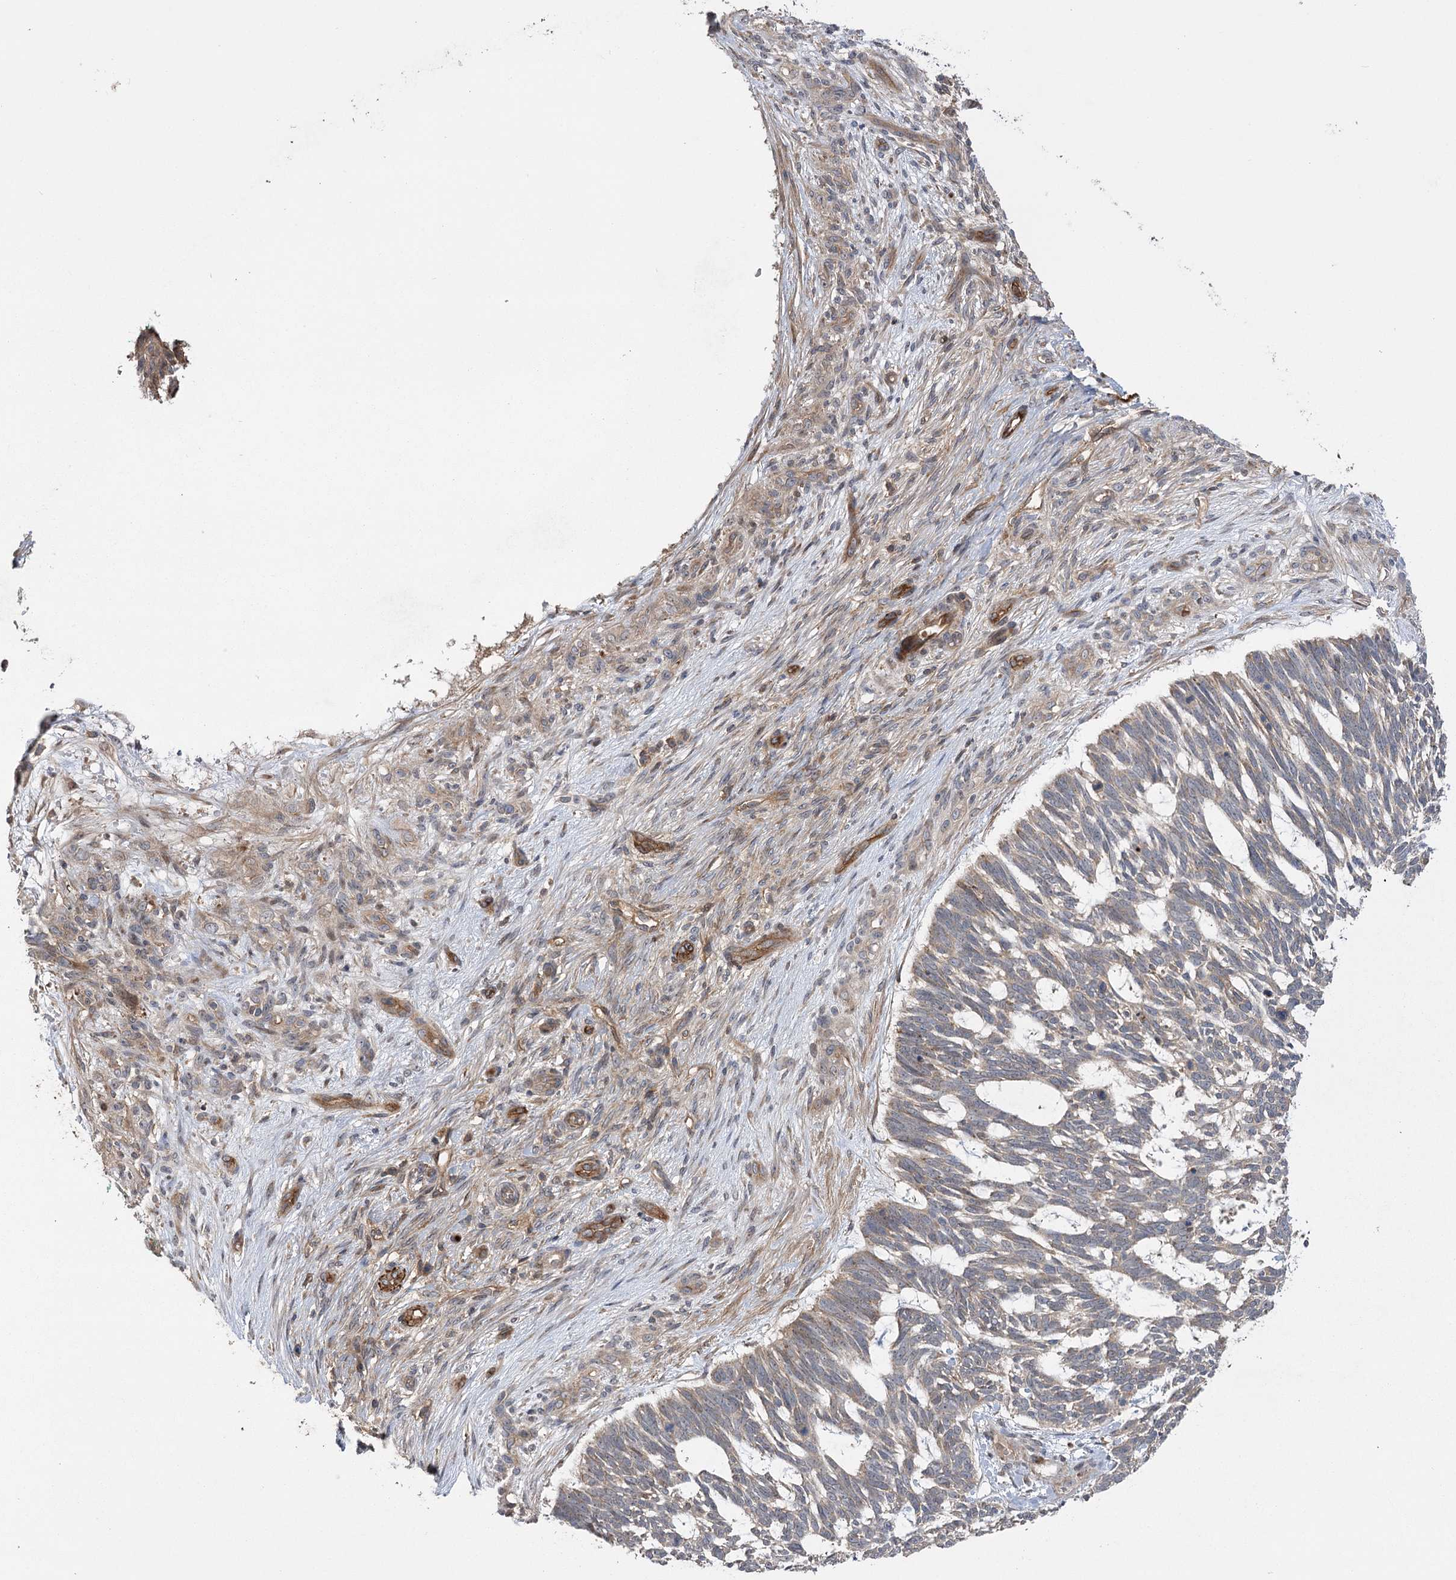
{"staining": {"intensity": "weak", "quantity": "<25%", "location": "cytoplasmic/membranous"}, "tissue": "skin cancer", "cell_type": "Tumor cells", "image_type": "cancer", "snomed": [{"axis": "morphology", "description": "Basal cell carcinoma"}, {"axis": "topography", "description": "Skin"}], "caption": "The immunohistochemistry image has no significant staining in tumor cells of basal cell carcinoma (skin) tissue. (DAB (3,3'-diaminobenzidine) immunohistochemistry (IHC) visualized using brightfield microscopy, high magnification).", "gene": "KCNN2", "patient": {"sex": "male", "age": 88}}